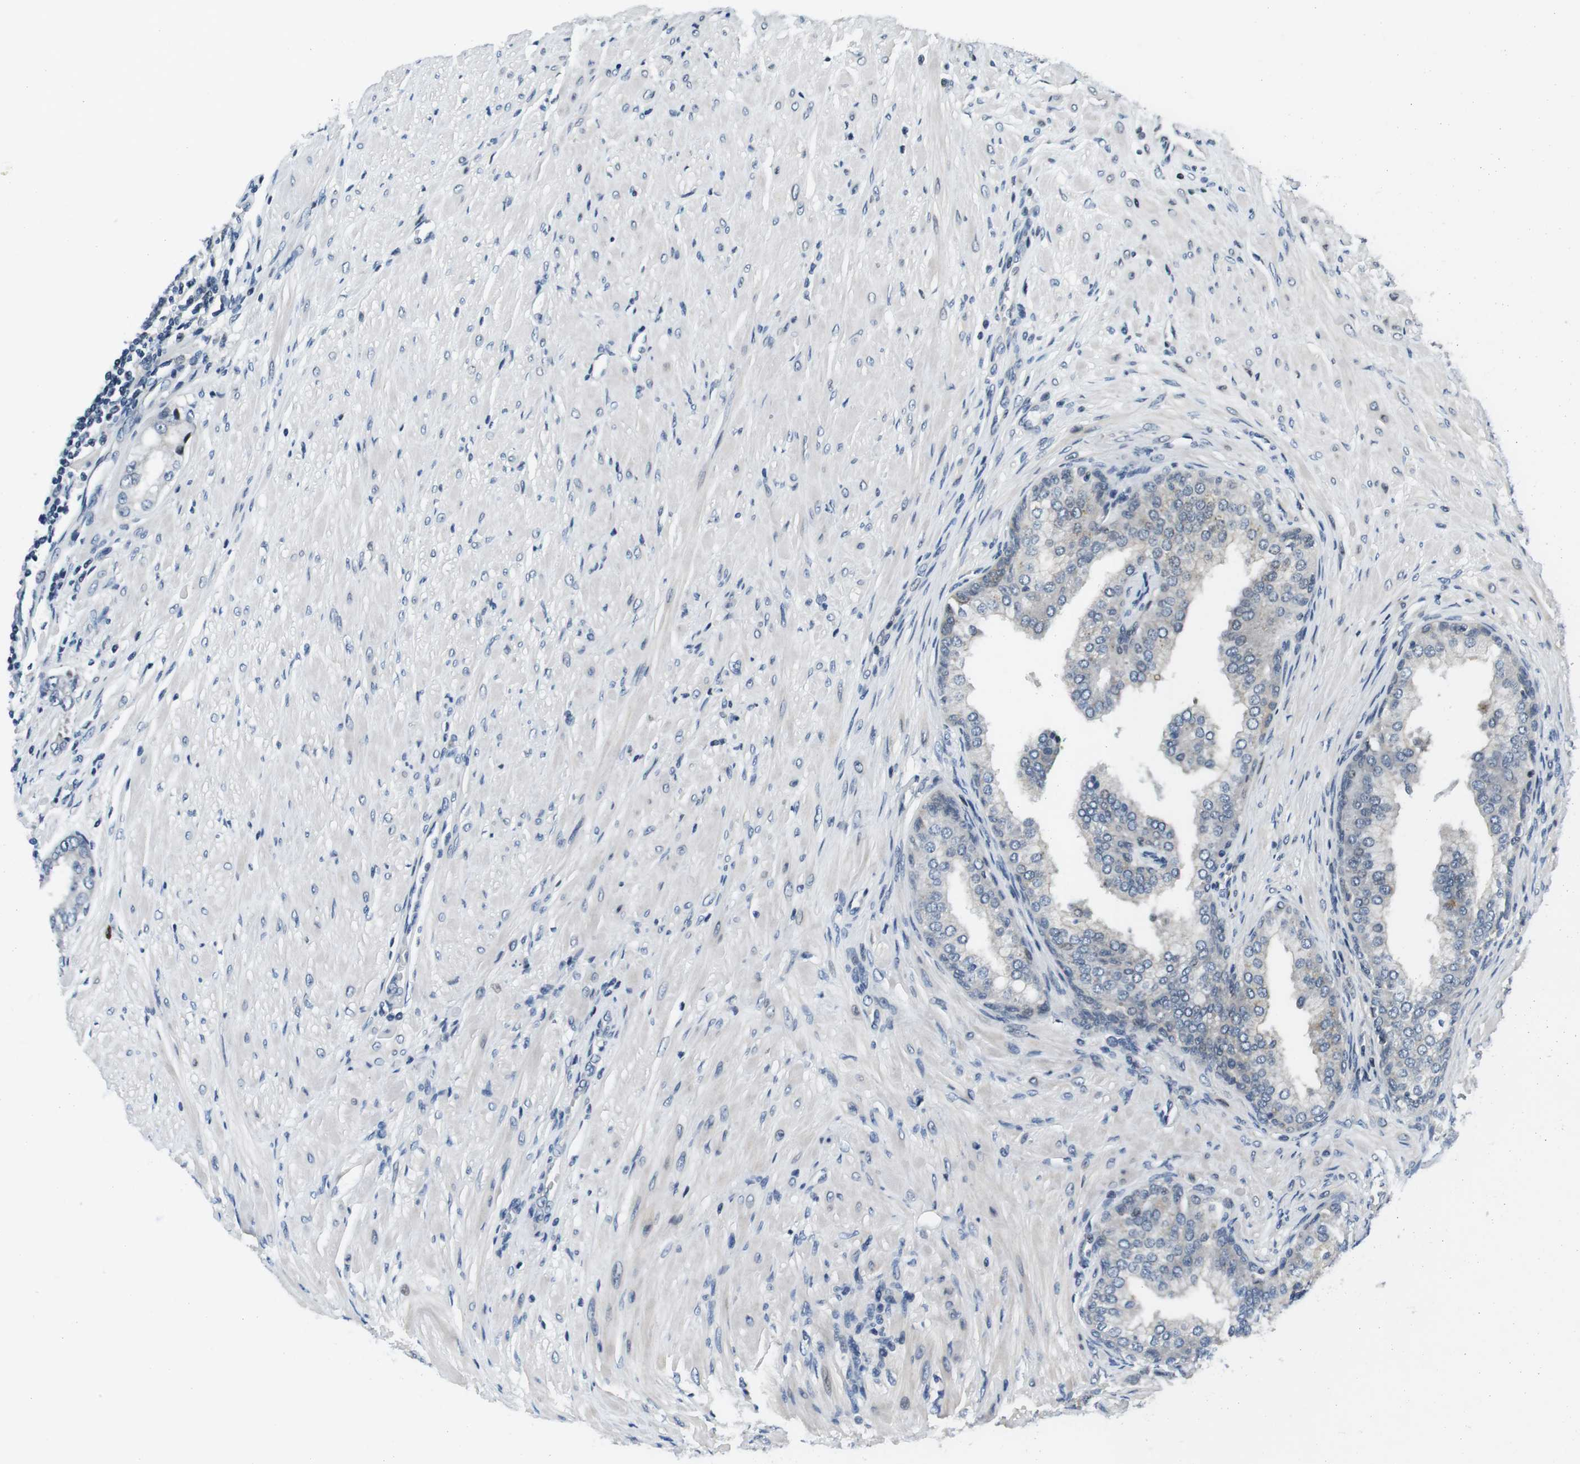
{"staining": {"intensity": "negative", "quantity": "none", "location": "none"}, "tissue": "prostate cancer", "cell_type": "Tumor cells", "image_type": "cancer", "snomed": [{"axis": "morphology", "description": "Adenocarcinoma, High grade"}, {"axis": "topography", "description": "Prostate"}], "caption": "Immunohistochemical staining of high-grade adenocarcinoma (prostate) shows no significant expression in tumor cells. (DAB (3,3'-diaminobenzidine) immunohistochemistry (IHC) visualized using brightfield microscopy, high magnification).", "gene": "NEK4", "patient": {"sex": "male", "age": 59}}